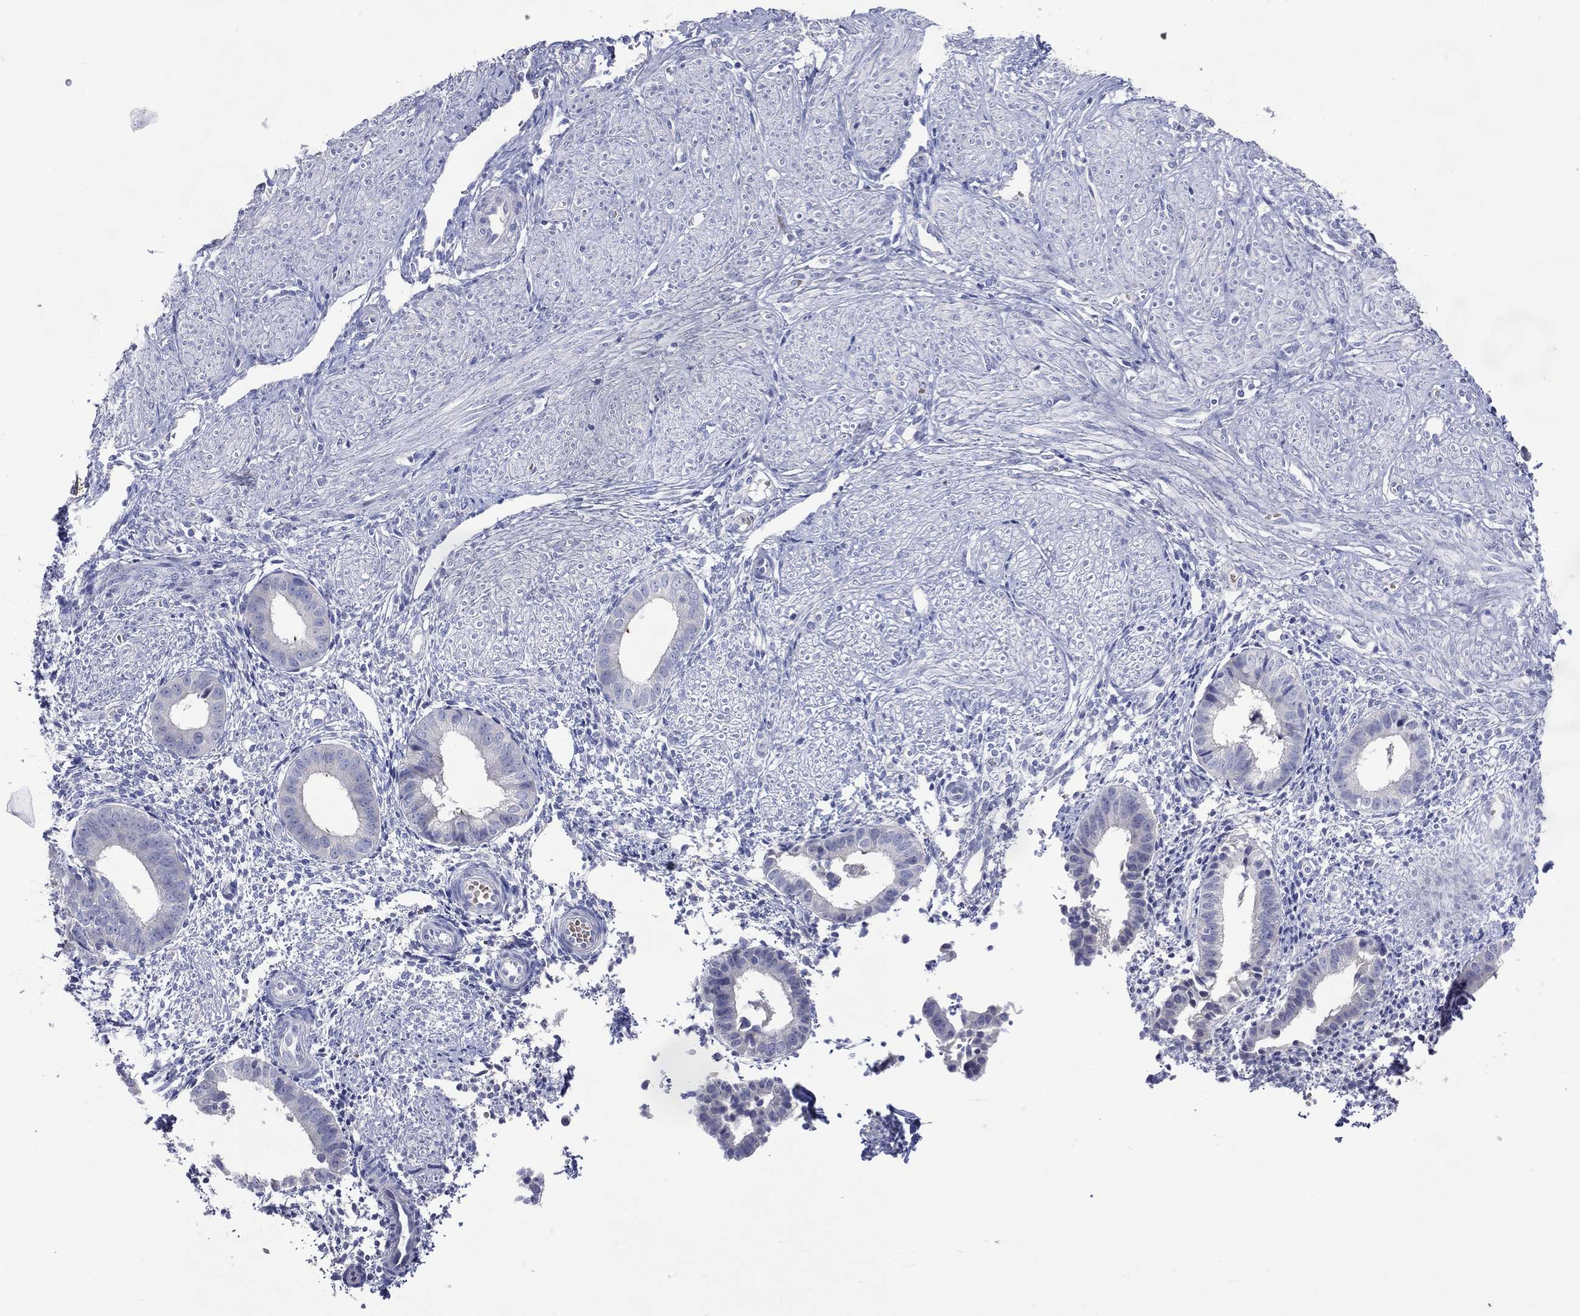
{"staining": {"intensity": "negative", "quantity": "none", "location": "none"}, "tissue": "endometrium", "cell_type": "Cells in endometrial stroma", "image_type": "normal", "snomed": [{"axis": "morphology", "description": "Normal tissue, NOS"}, {"axis": "topography", "description": "Endometrium"}], "caption": "Immunohistochemistry of unremarkable human endometrium reveals no expression in cells in endometrial stroma.", "gene": "DNAH6", "patient": {"sex": "female", "age": 47}}